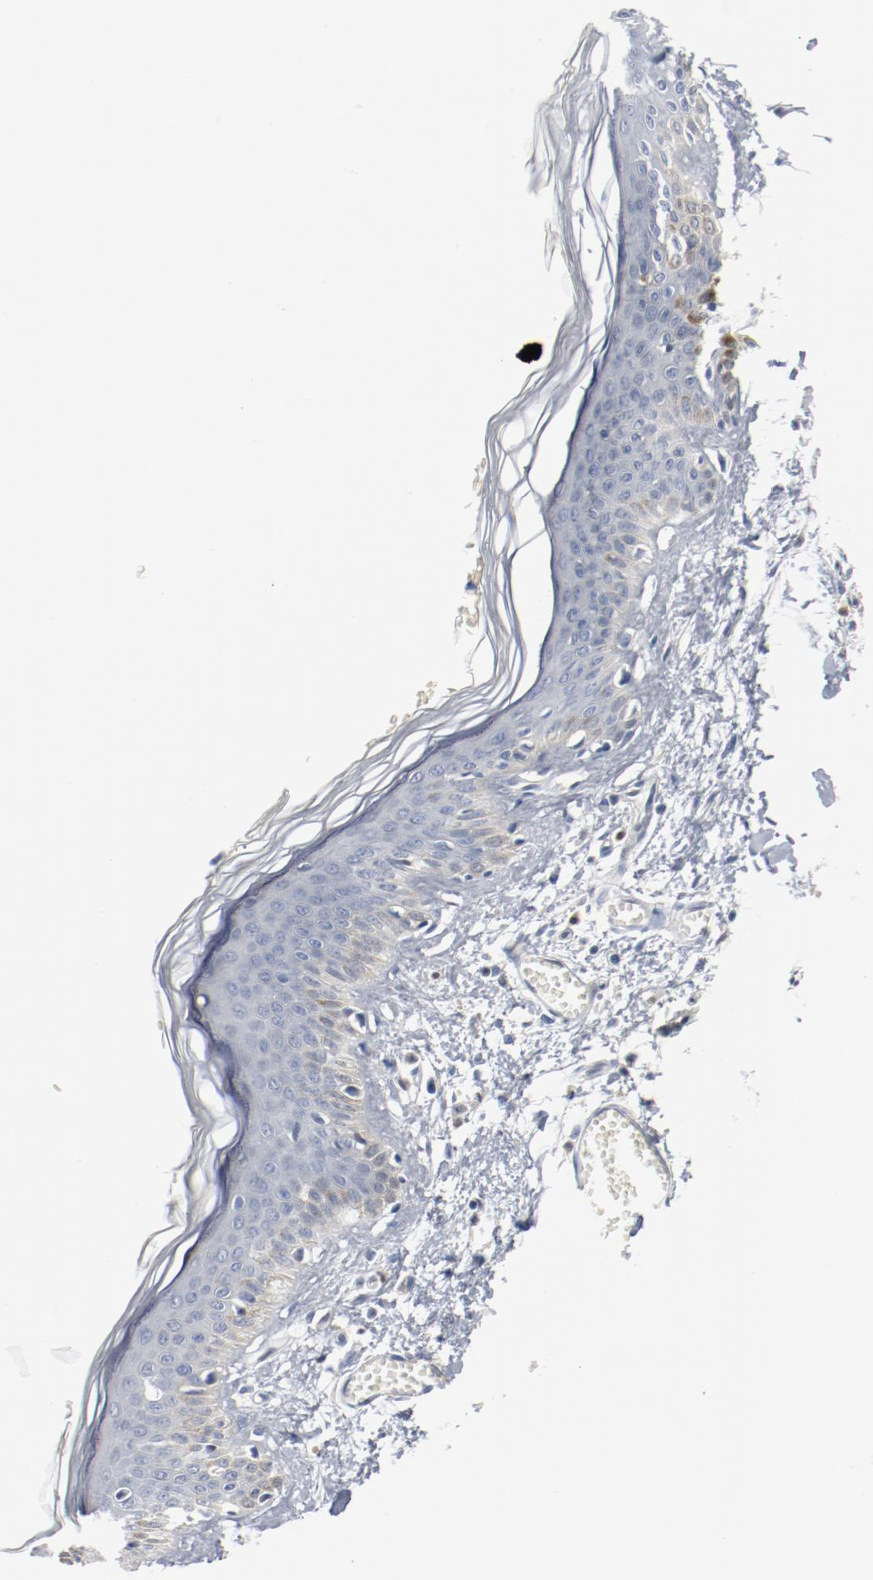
{"staining": {"intensity": "negative", "quantity": "none", "location": "none"}, "tissue": "skin", "cell_type": "Fibroblasts", "image_type": "normal", "snomed": [{"axis": "morphology", "description": "Normal tissue, NOS"}, {"axis": "morphology", "description": "Sarcoma, NOS"}, {"axis": "topography", "description": "Skin"}, {"axis": "topography", "description": "Soft tissue"}], "caption": "Immunohistochemistry of unremarkable skin displays no expression in fibroblasts. (Stains: DAB (3,3'-diaminobenzidine) IHC with hematoxylin counter stain, Microscopy: brightfield microscopy at high magnification).", "gene": "ENSG00000285708", "patient": {"sex": "female", "age": 51}}